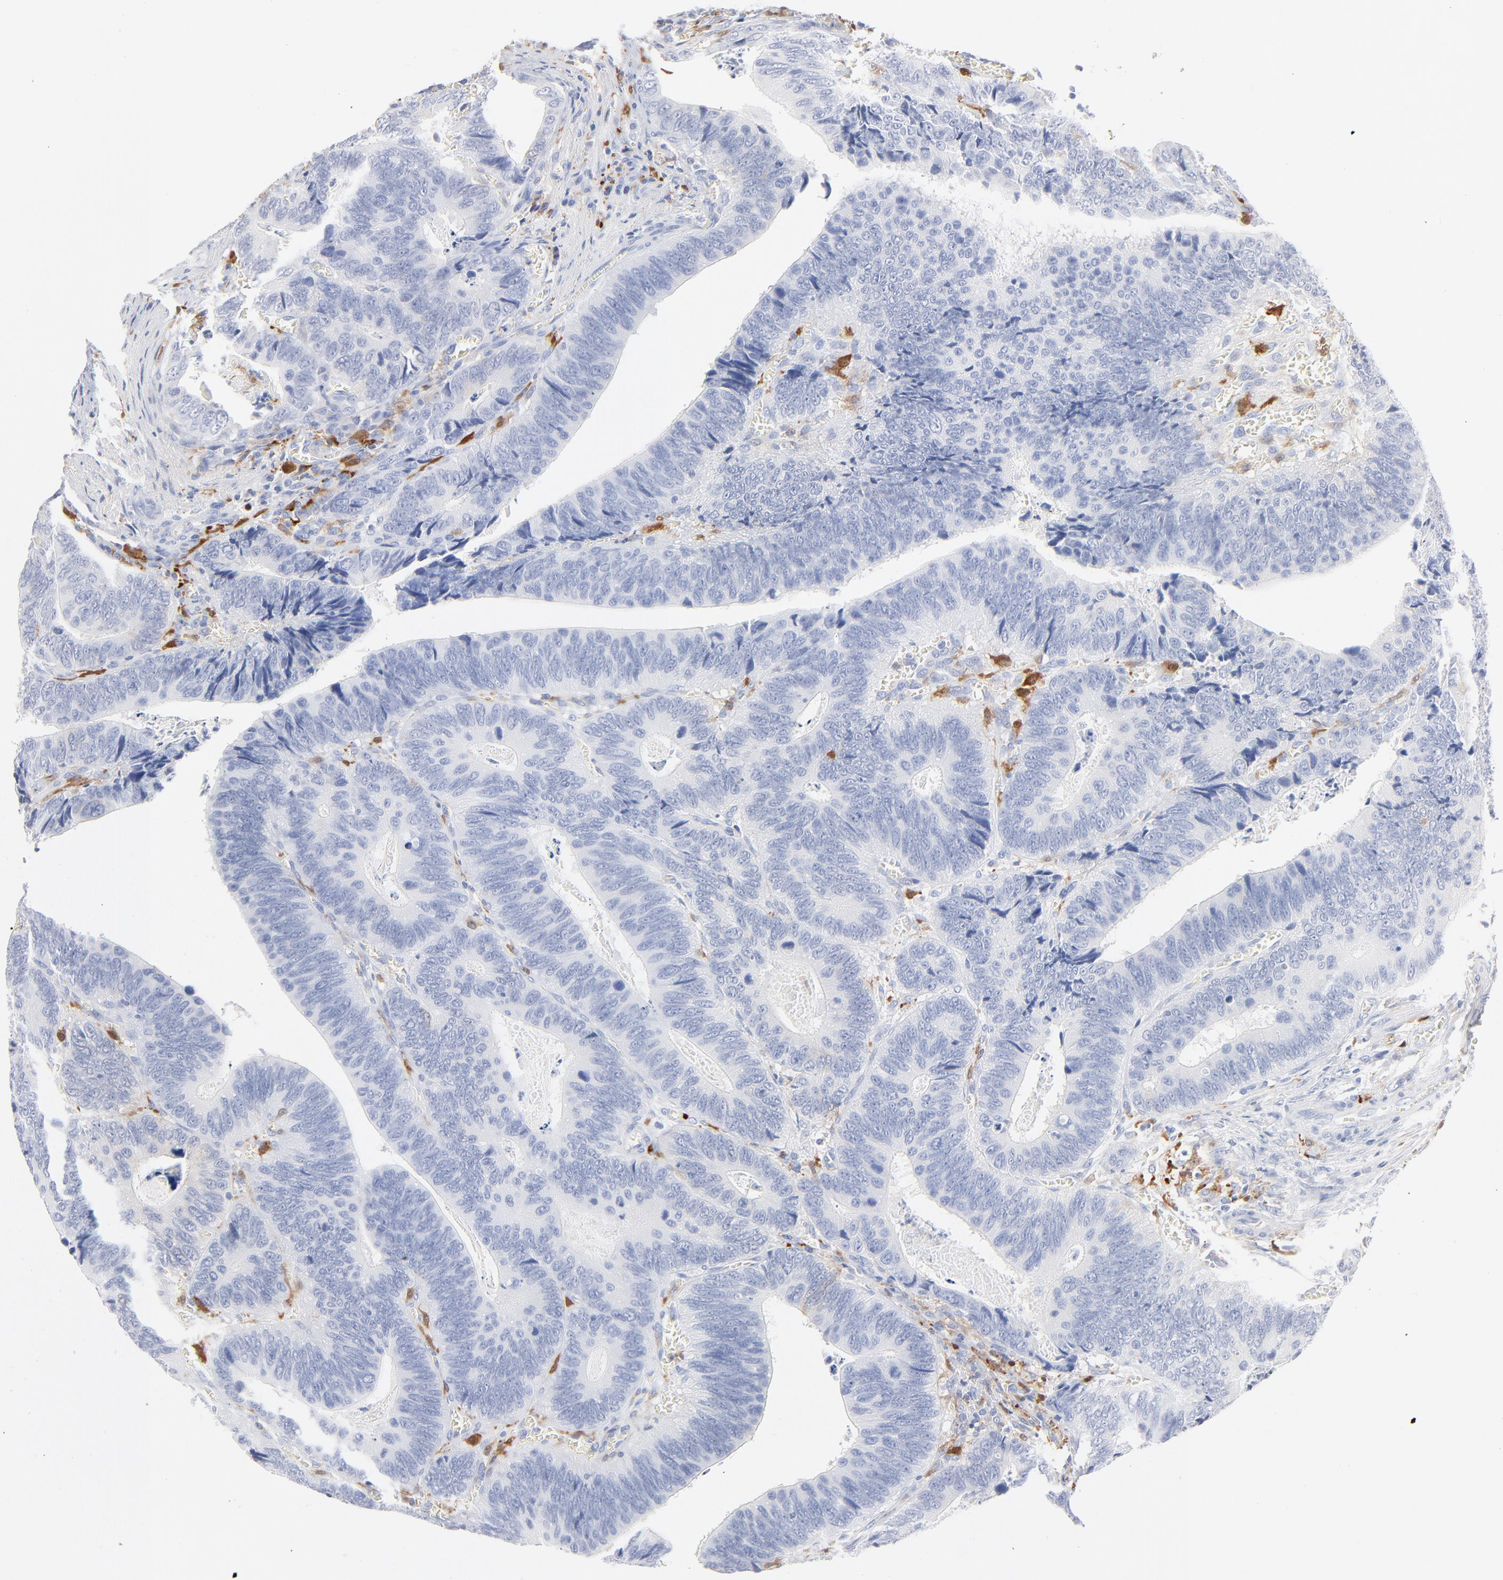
{"staining": {"intensity": "negative", "quantity": "none", "location": "none"}, "tissue": "colorectal cancer", "cell_type": "Tumor cells", "image_type": "cancer", "snomed": [{"axis": "morphology", "description": "Adenocarcinoma, NOS"}, {"axis": "topography", "description": "Colon"}], "caption": "A high-resolution image shows immunohistochemistry (IHC) staining of colorectal adenocarcinoma, which demonstrates no significant expression in tumor cells.", "gene": "IFIT2", "patient": {"sex": "male", "age": 72}}